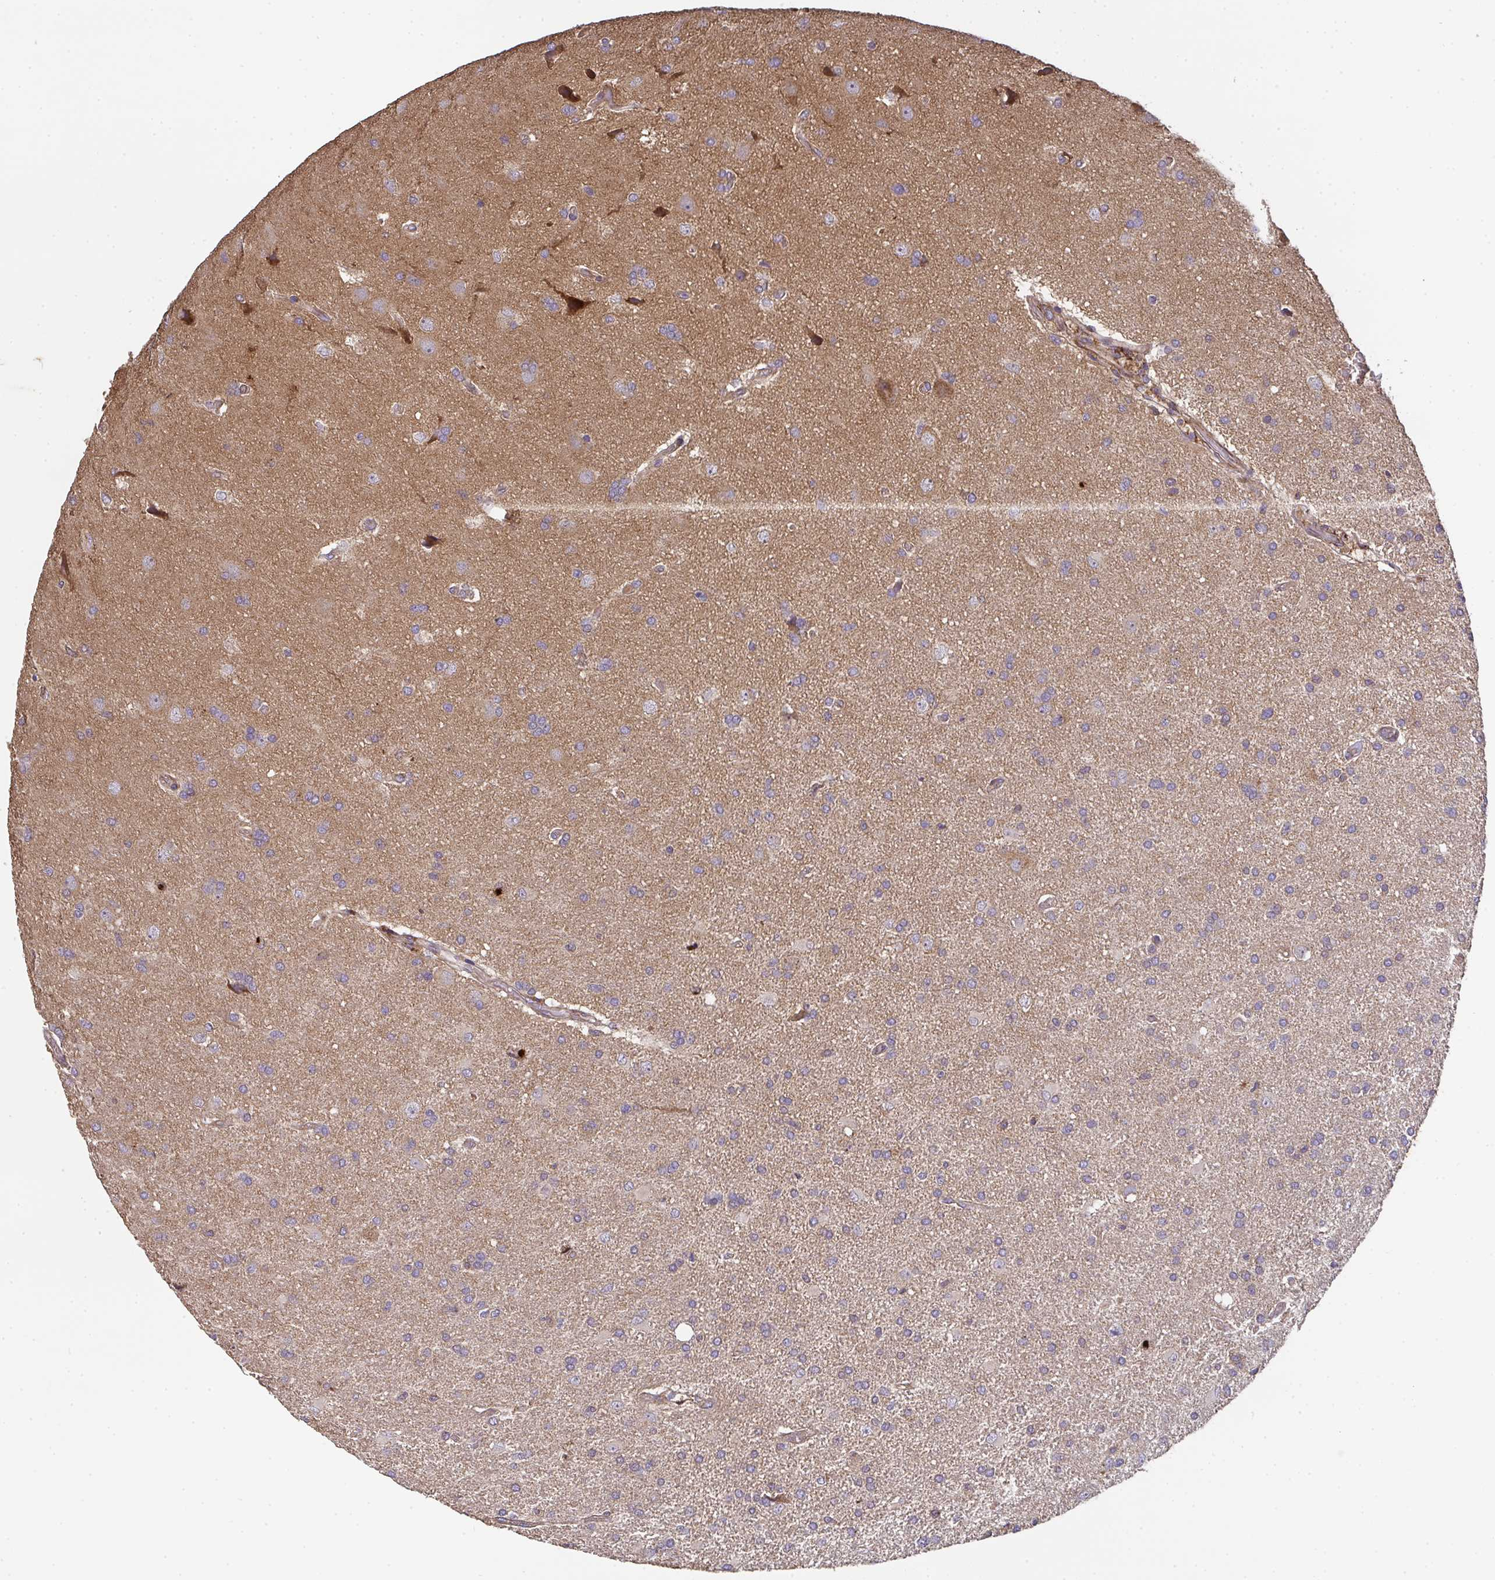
{"staining": {"intensity": "negative", "quantity": "none", "location": "none"}, "tissue": "glioma", "cell_type": "Tumor cells", "image_type": "cancer", "snomed": [{"axis": "morphology", "description": "Glioma, malignant, High grade"}, {"axis": "topography", "description": "Brain"}], "caption": "The IHC photomicrograph has no significant expression in tumor cells of high-grade glioma (malignant) tissue.", "gene": "TNMD", "patient": {"sex": "male", "age": 68}}